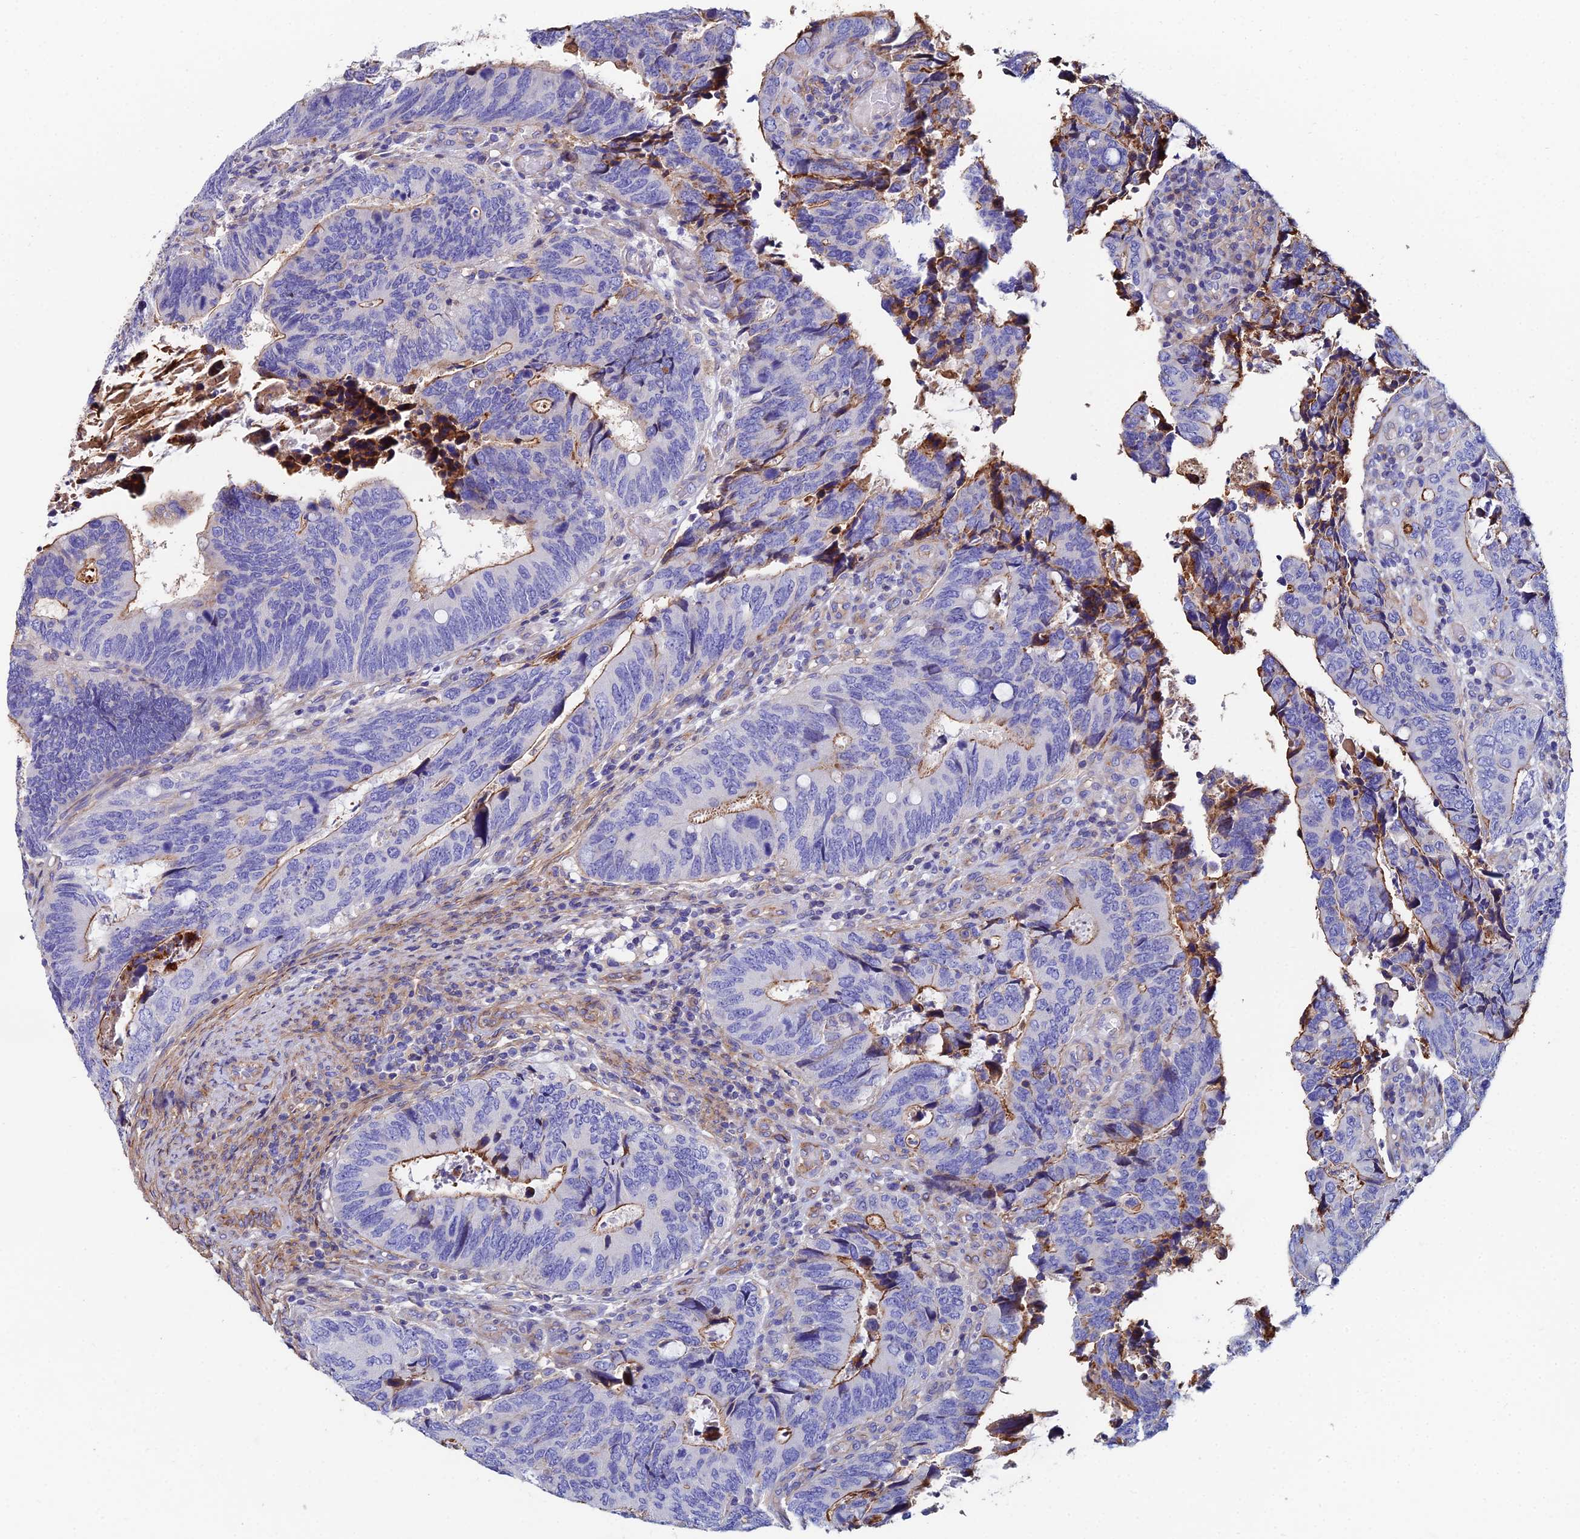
{"staining": {"intensity": "moderate", "quantity": "<25%", "location": "cytoplasmic/membranous"}, "tissue": "colorectal cancer", "cell_type": "Tumor cells", "image_type": "cancer", "snomed": [{"axis": "morphology", "description": "Adenocarcinoma, NOS"}, {"axis": "topography", "description": "Colon"}], "caption": "Moderate cytoplasmic/membranous expression is appreciated in approximately <25% of tumor cells in colorectal cancer (adenocarcinoma).", "gene": "C6", "patient": {"sex": "male", "age": 87}}